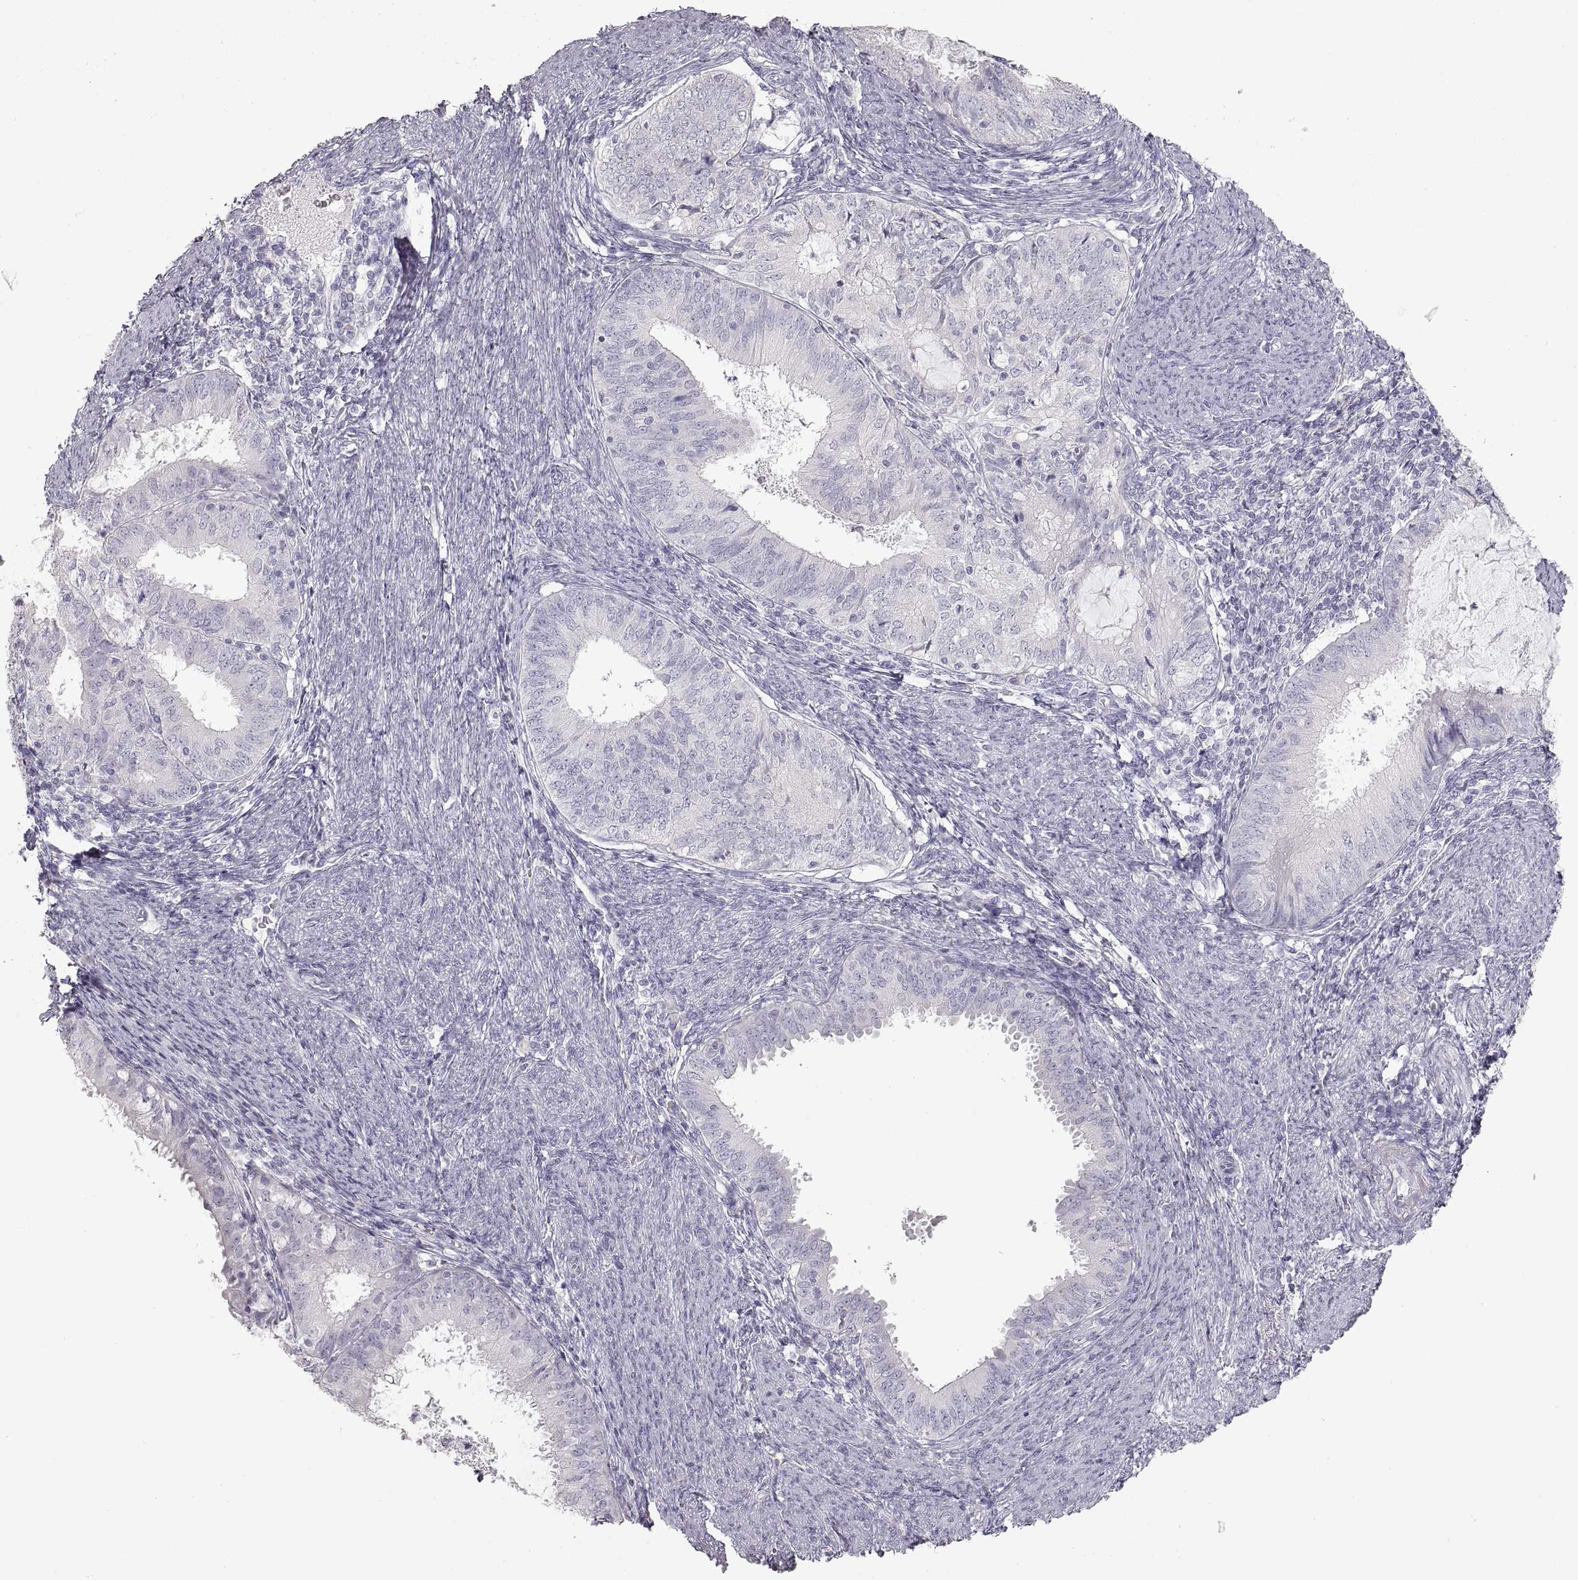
{"staining": {"intensity": "negative", "quantity": "none", "location": "none"}, "tissue": "endometrial cancer", "cell_type": "Tumor cells", "image_type": "cancer", "snomed": [{"axis": "morphology", "description": "Adenocarcinoma, NOS"}, {"axis": "topography", "description": "Endometrium"}], "caption": "The IHC histopathology image has no significant staining in tumor cells of endometrial adenocarcinoma tissue. (Immunohistochemistry, brightfield microscopy, high magnification).", "gene": "ZP3", "patient": {"sex": "female", "age": 57}}